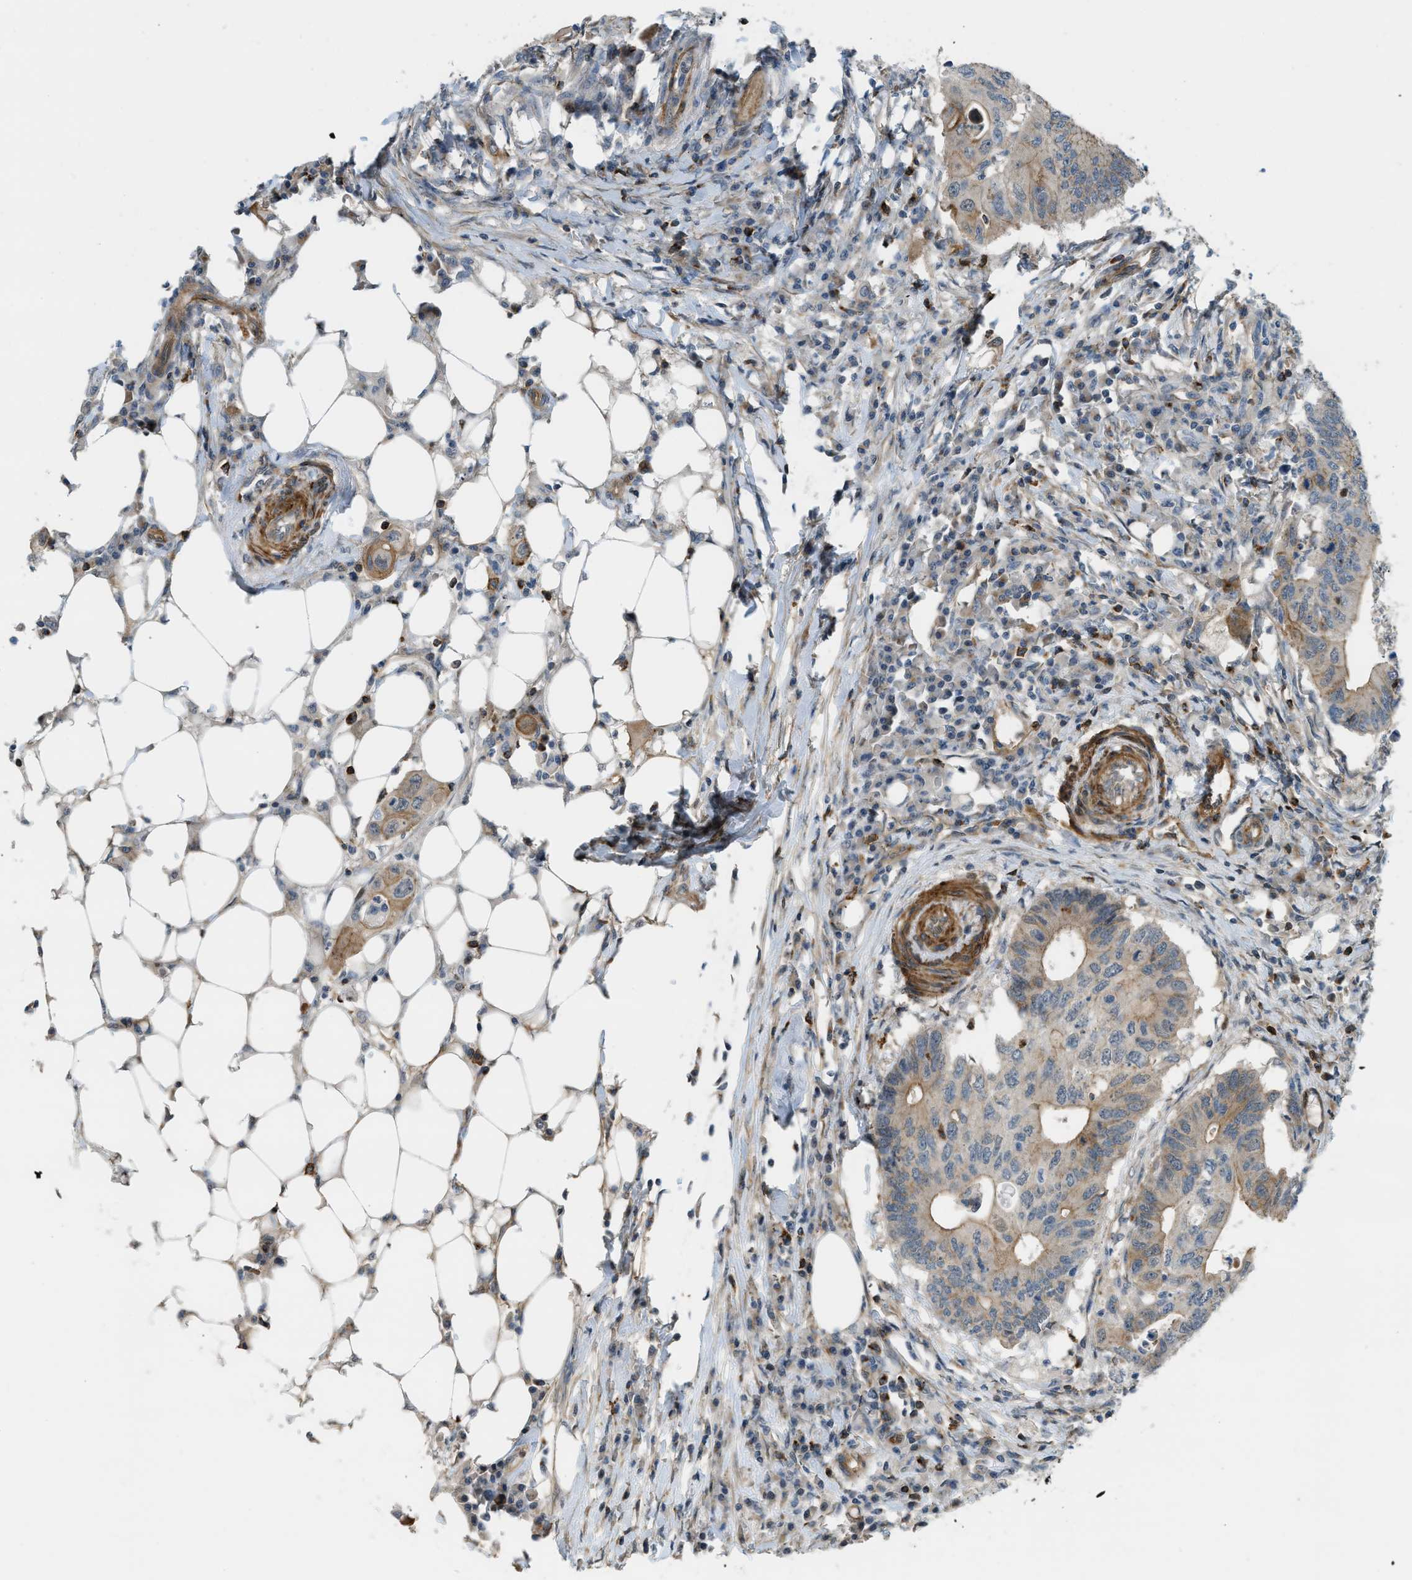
{"staining": {"intensity": "moderate", "quantity": "25%-75%", "location": "cytoplasmic/membranous"}, "tissue": "colorectal cancer", "cell_type": "Tumor cells", "image_type": "cancer", "snomed": [{"axis": "morphology", "description": "Adenocarcinoma, NOS"}, {"axis": "topography", "description": "Colon"}], "caption": "The histopathology image displays a brown stain indicating the presence of a protein in the cytoplasmic/membranous of tumor cells in adenocarcinoma (colorectal).", "gene": "KIAA1671", "patient": {"sex": "male", "age": 71}}